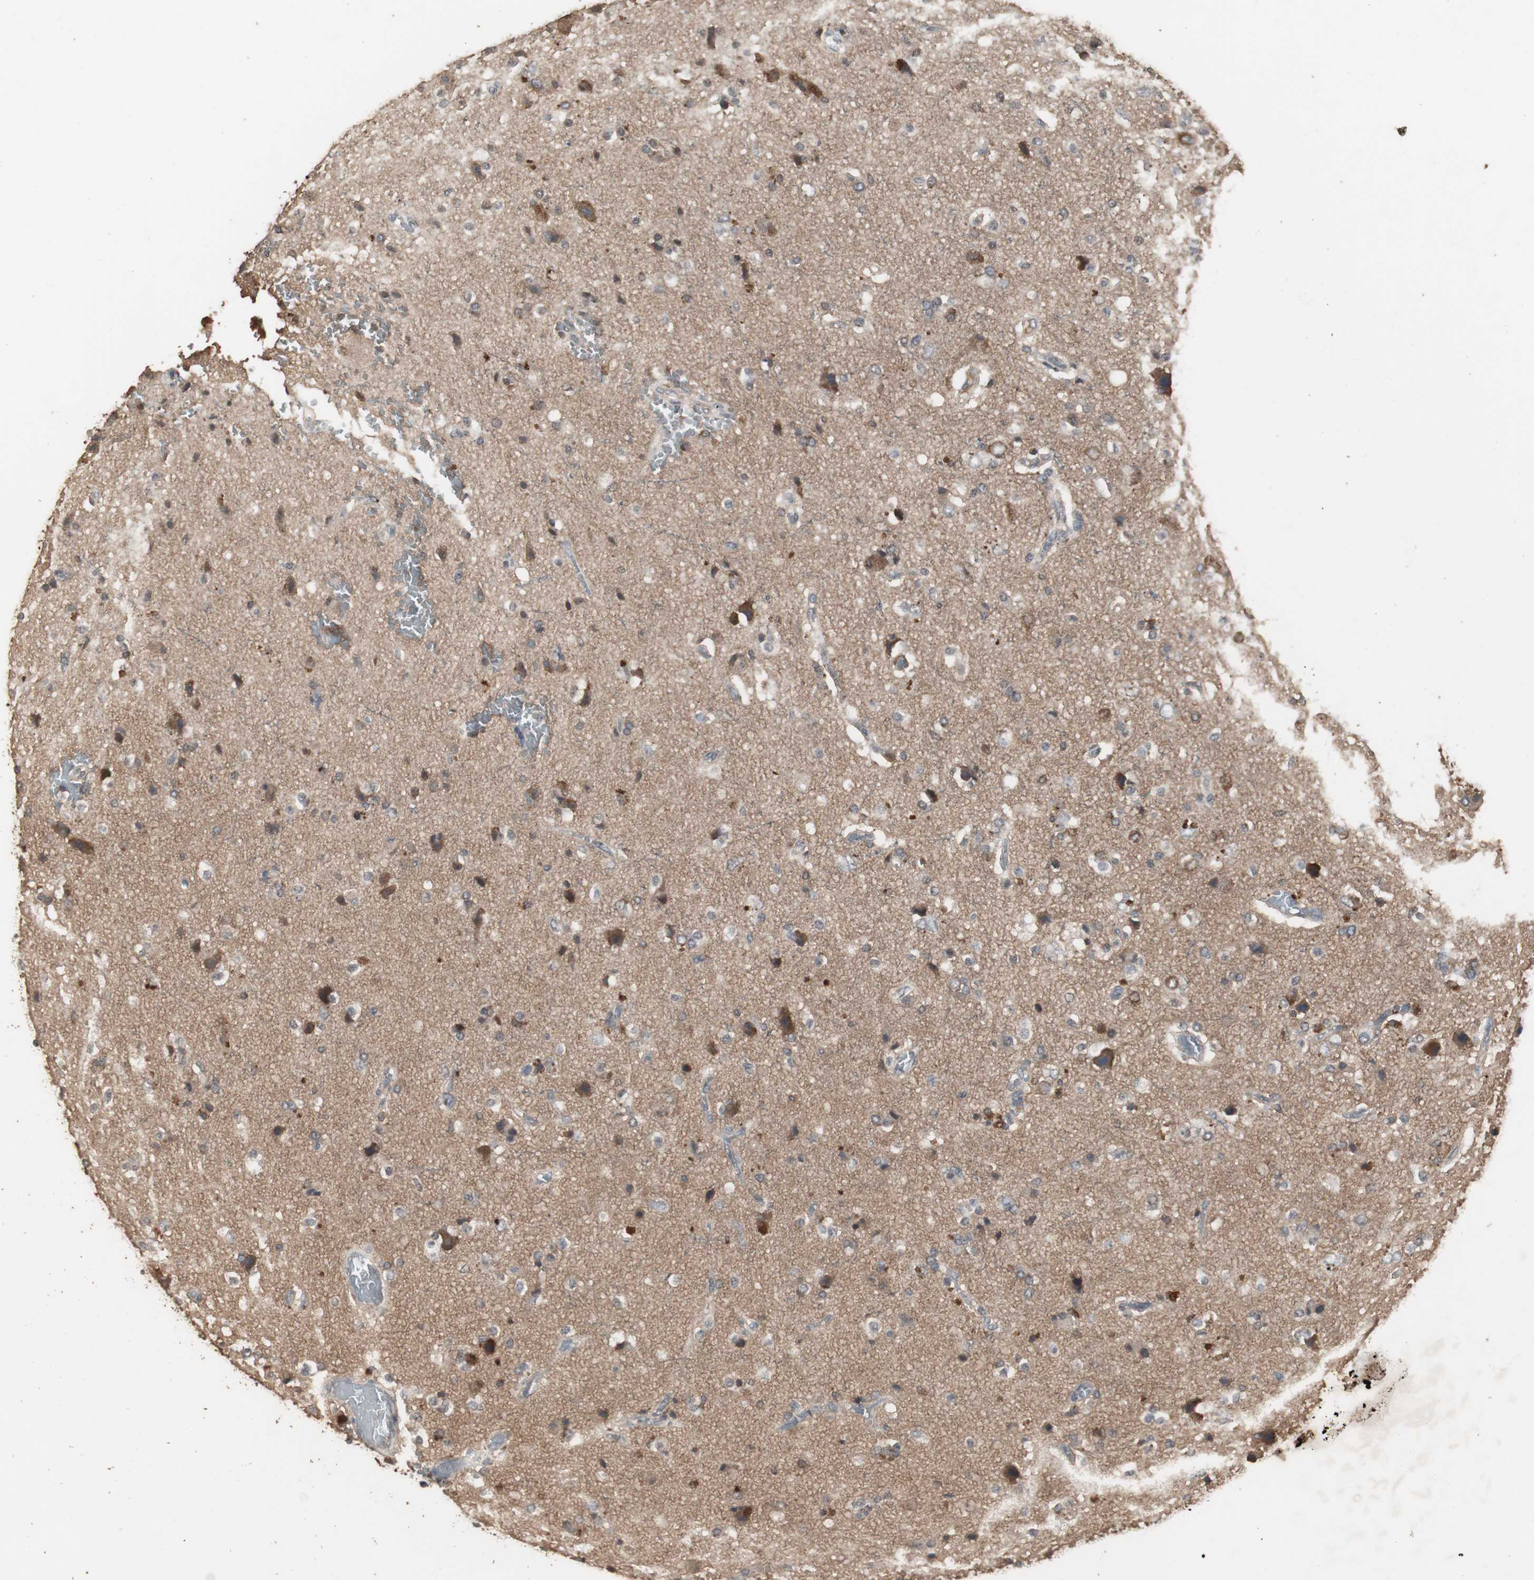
{"staining": {"intensity": "moderate", "quantity": "25%-75%", "location": "cytoplasmic/membranous"}, "tissue": "glioma", "cell_type": "Tumor cells", "image_type": "cancer", "snomed": [{"axis": "morphology", "description": "Glioma, malignant, High grade"}, {"axis": "topography", "description": "Brain"}], "caption": "Human glioma stained with a brown dye displays moderate cytoplasmic/membranous positive expression in approximately 25%-75% of tumor cells.", "gene": "HPRT1", "patient": {"sex": "male", "age": 47}}